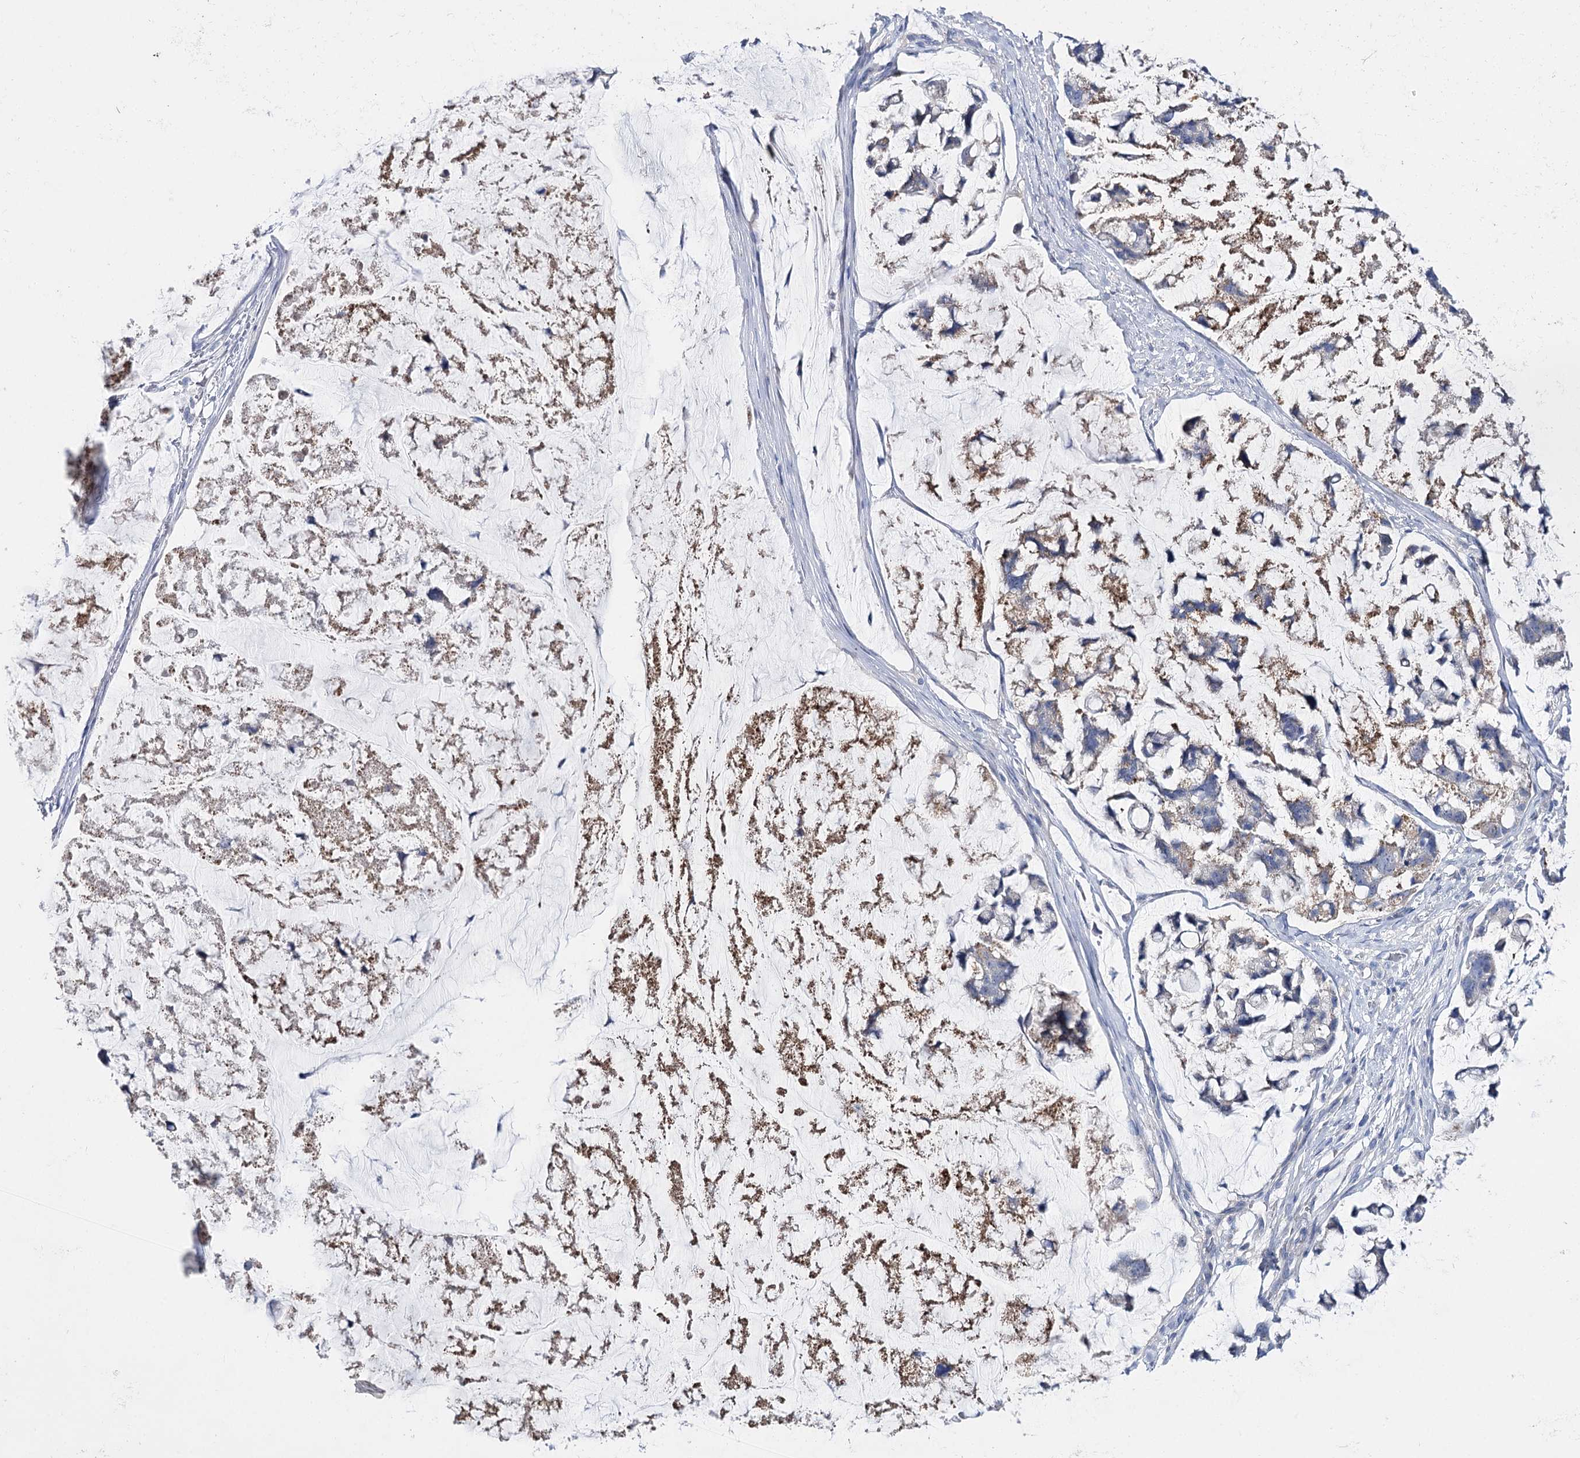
{"staining": {"intensity": "negative", "quantity": "none", "location": "none"}, "tissue": "stomach cancer", "cell_type": "Tumor cells", "image_type": "cancer", "snomed": [{"axis": "morphology", "description": "Adenocarcinoma, NOS"}, {"axis": "topography", "description": "Stomach, lower"}], "caption": "Immunohistochemical staining of human stomach cancer (adenocarcinoma) displays no significant positivity in tumor cells.", "gene": "NRAP", "patient": {"sex": "male", "age": 67}}